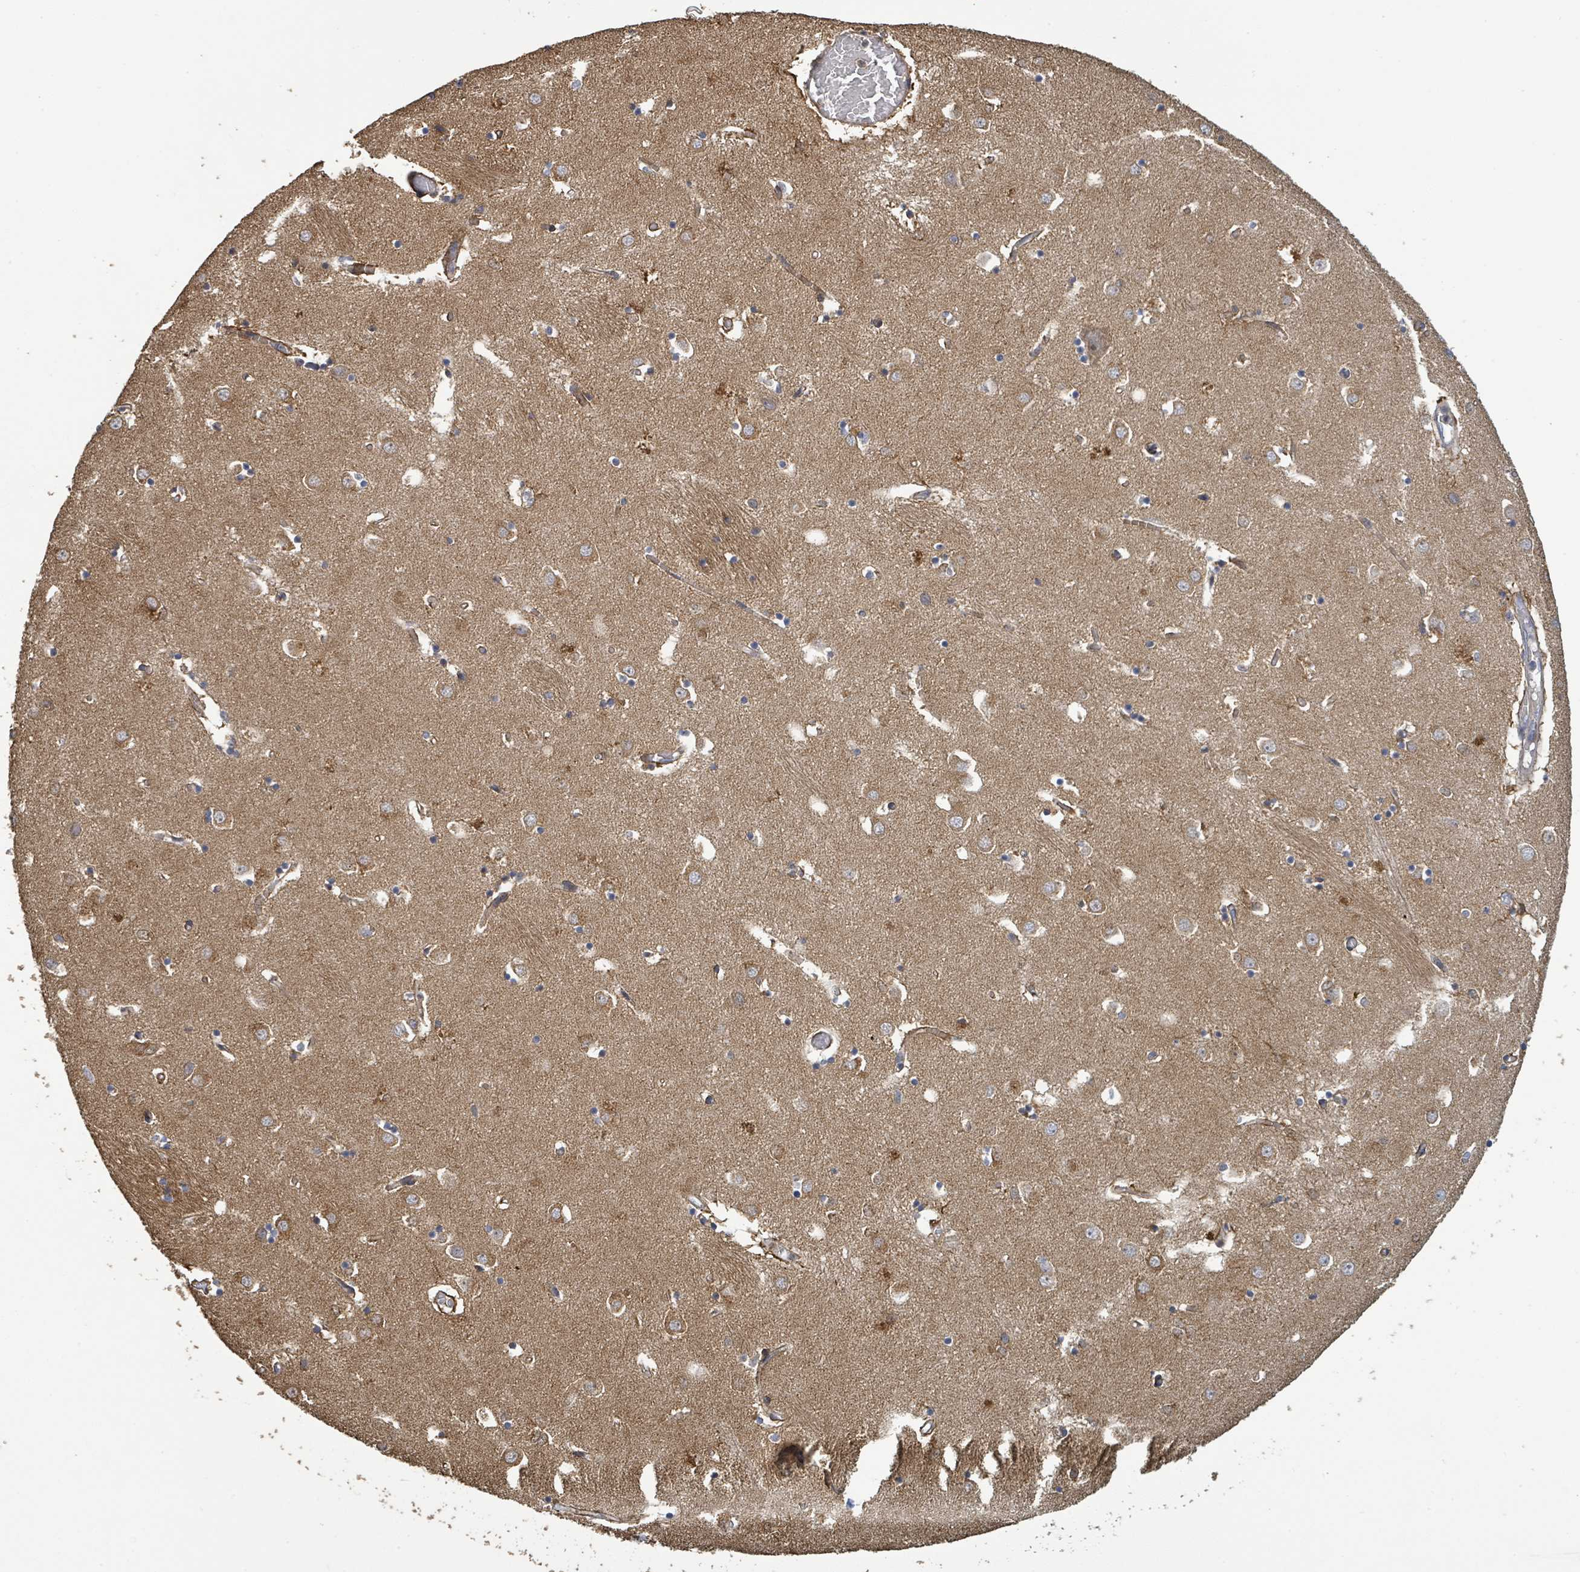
{"staining": {"intensity": "strong", "quantity": "<25%", "location": "cytoplasmic/membranous"}, "tissue": "caudate", "cell_type": "Glial cells", "image_type": "normal", "snomed": [{"axis": "morphology", "description": "Normal tissue, NOS"}, {"axis": "topography", "description": "Lateral ventricle wall"}], "caption": "Immunohistochemistry photomicrograph of normal human caudate stained for a protein (brown), which reveals medium levels of strong cytoplasmic/membranous staining in approximately <25% of glial cells.", "gene": "STARD4", "patient": {"sex": "male", "age": 70}}